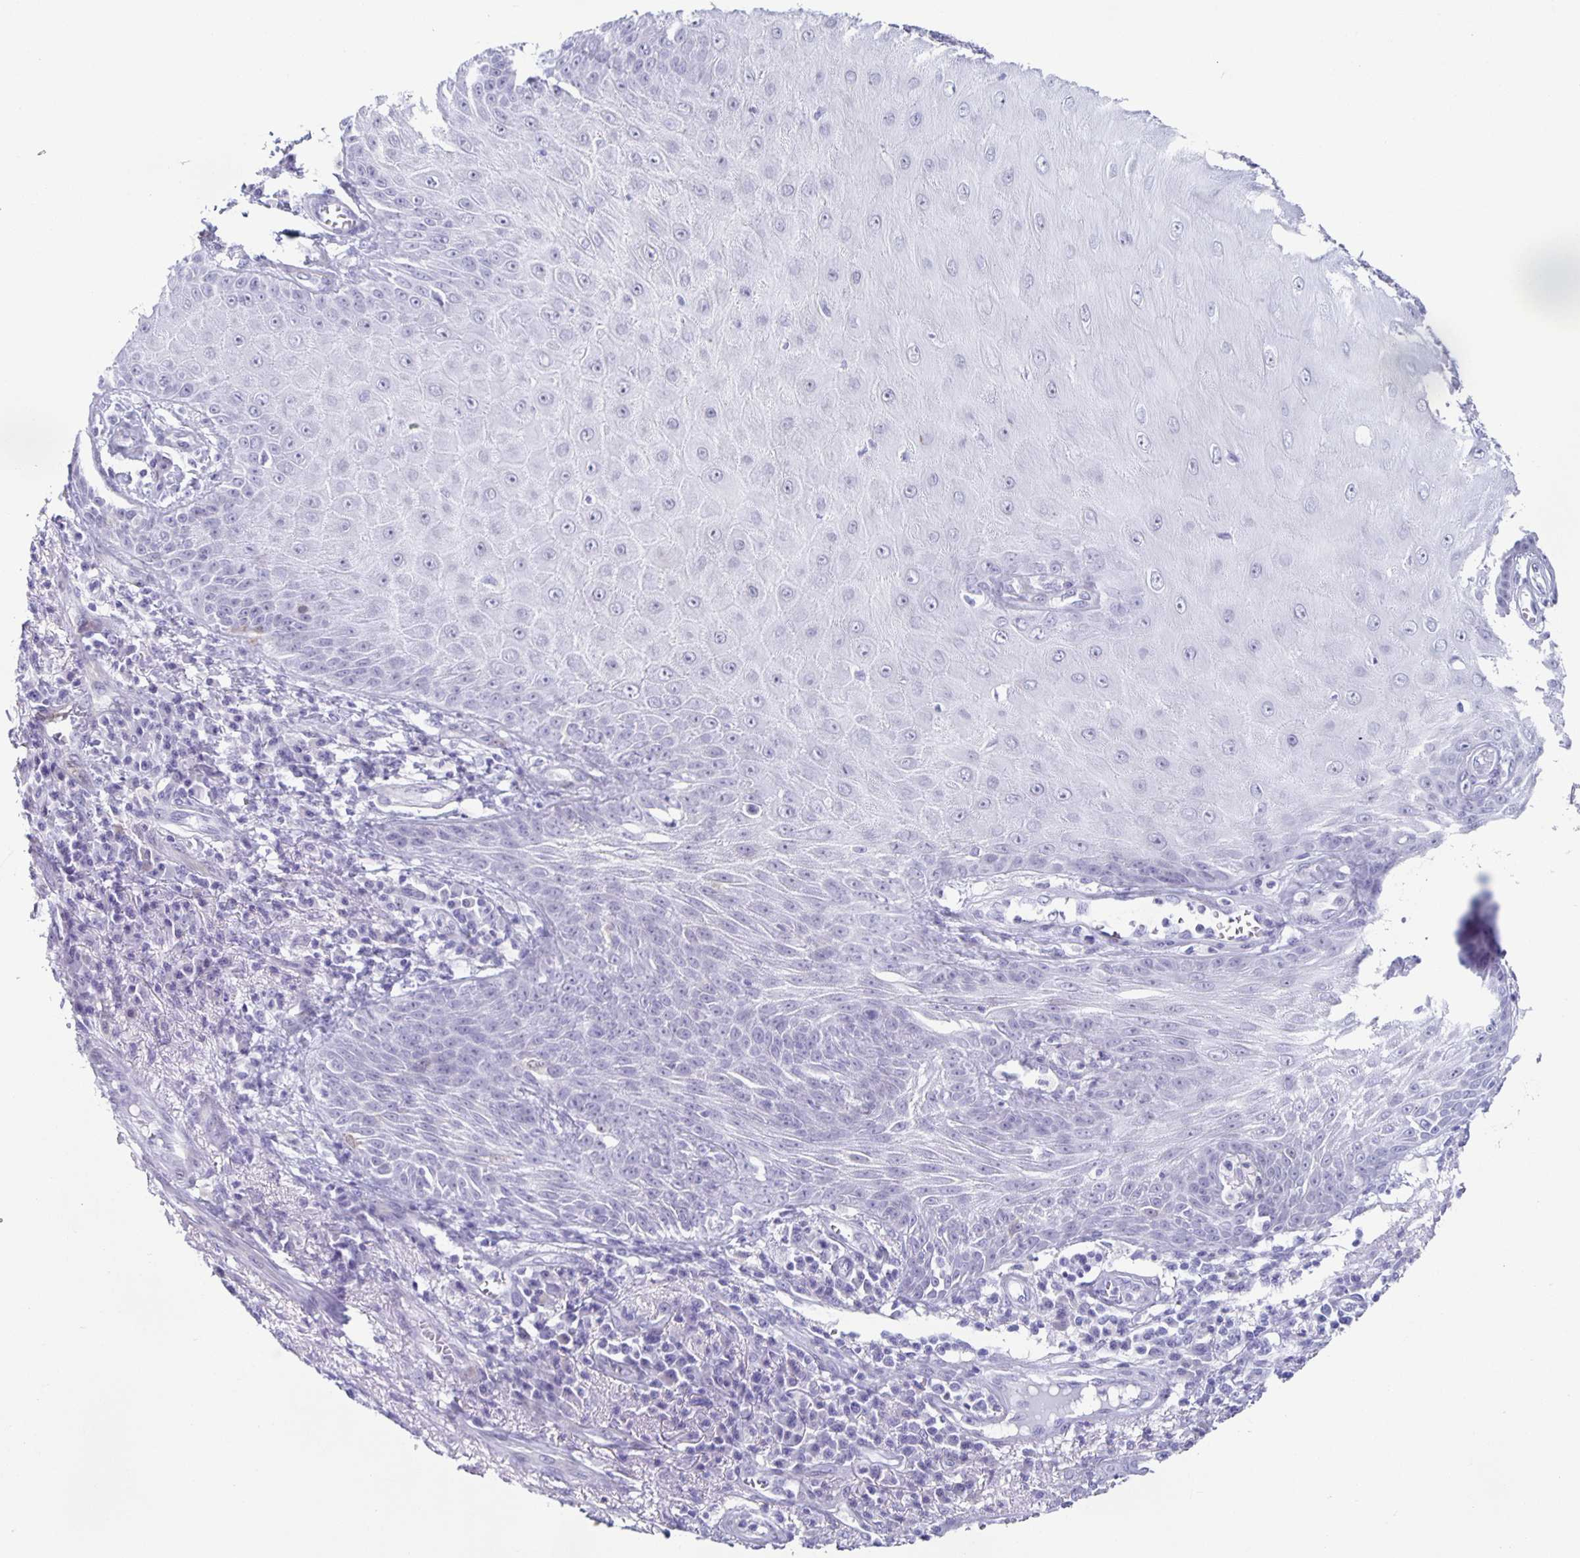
{"staining": {"intensity": "negative", "quantity": "none", "location": "none"}, "tissue": "skin cancer", "cell_type": "Tumor cells", "image_type": "cancer", "snomed": [{"axis": "morphology", "description": "Squamous cell carcinoma, NOS"}, {"axis": "topography", "description": "Skin"}], "caption": "The photomicrograph demonstrates no significant positivity in tumor cells of skin squamous cell carcinoma. The staining is performed using DAB (3,3'-diaminobenzidine) brown chromogen with nuclei counter-stained in using hematoxylin.", "gene": "TPPP", "patient": {"sex": "male", "age": 70}}